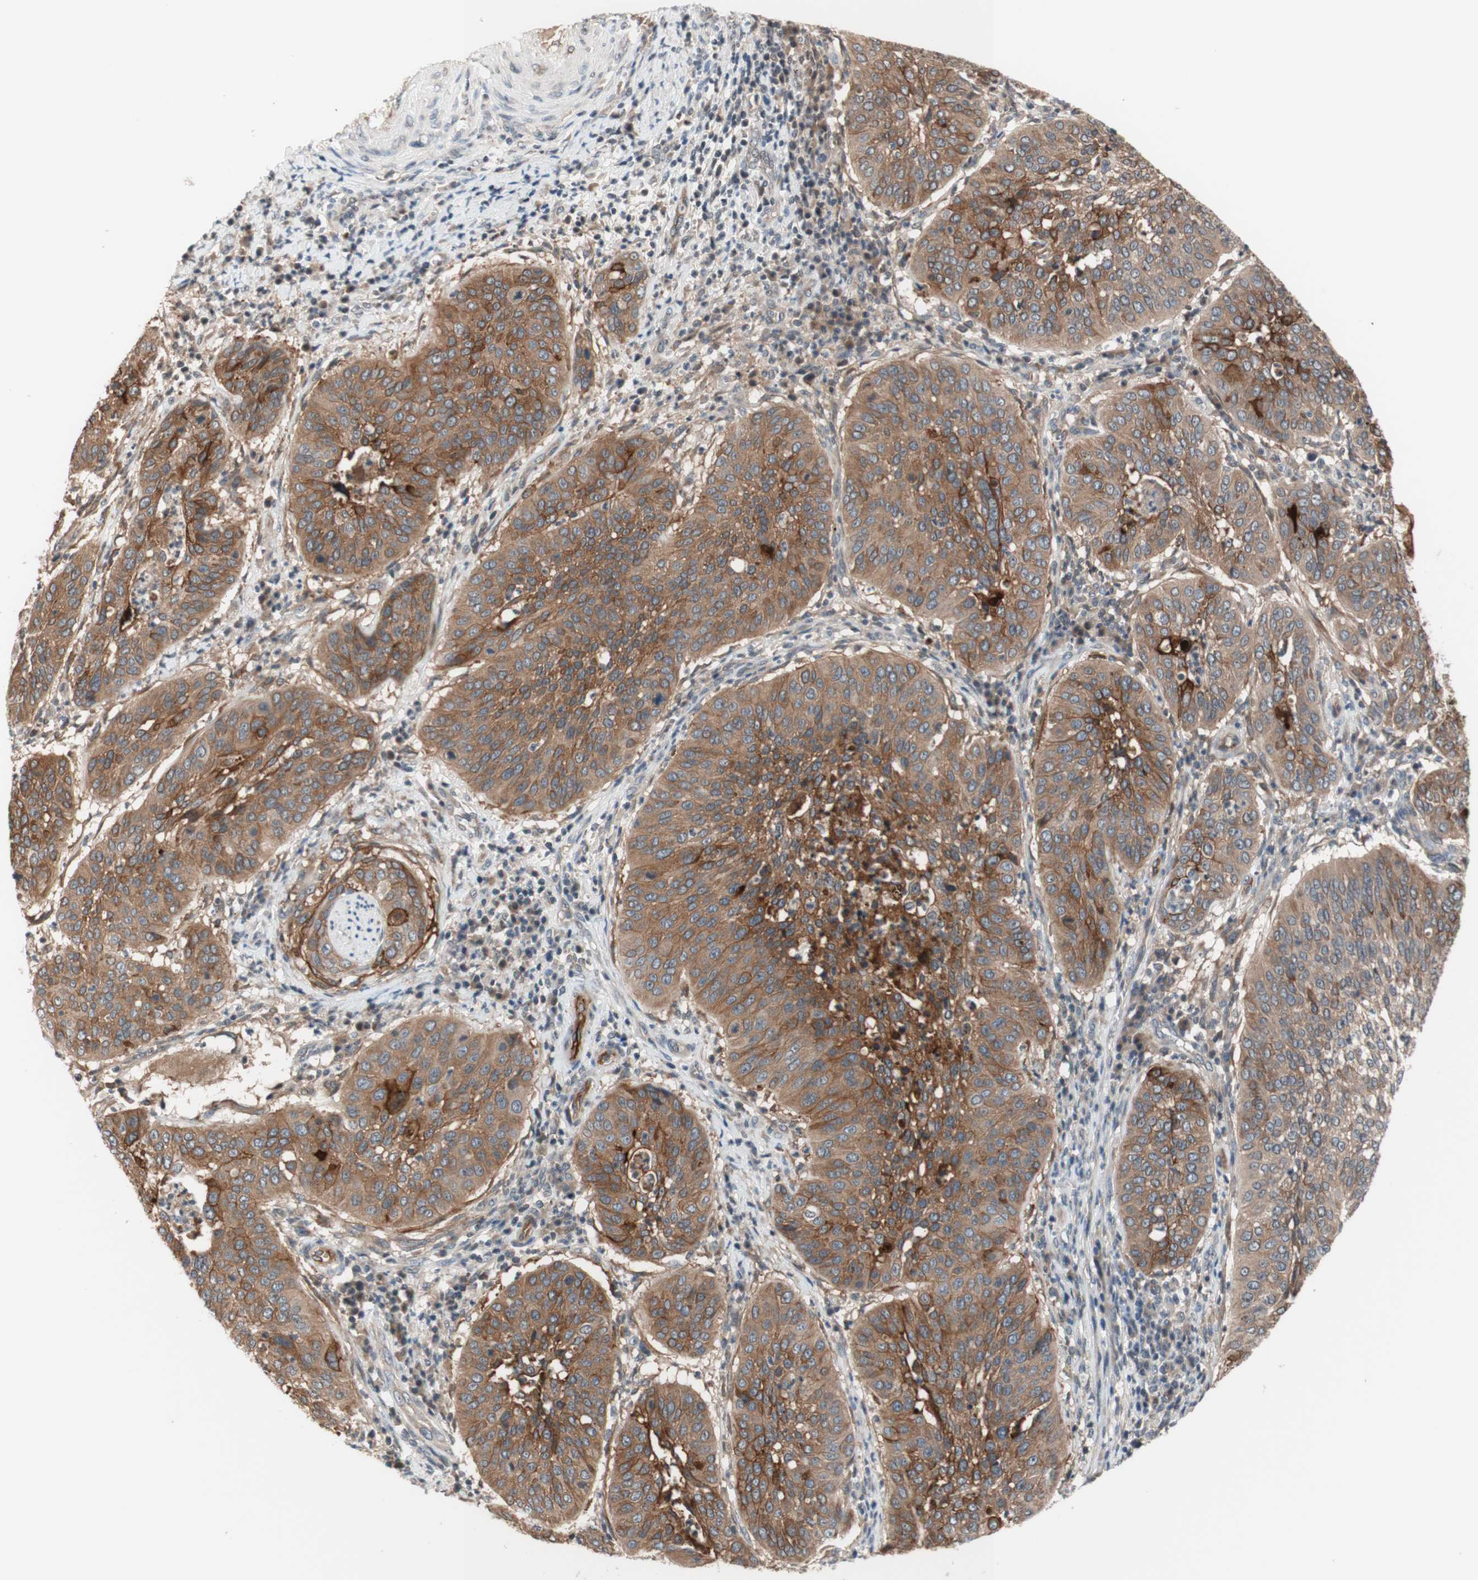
{"staining": {"intensity": "moderate", "quantity": ">75%", "location": "cytoplasmic/membranous"}, "tissue": "cervical cancer", "cell_type": "Tumor cells", "image_type": "cancer", "snomed": [{"axis": "morphology", "description": "Normal tissue, NOS"}, {"axis": "morphology", "description": "Squamous cell carcinoma, NOS"}, {"axis": "topography", "description": "Cervix"}], "caption": "Cervical cancer stained with immunohistochemistry exhibits moderate cytoplasmic/membranous positivity in approximately >75% of tumor cells. (brown staining indicates protein expression, while blue staining denotes nuclei).", "gene": "CD55", "patient": {"sex": "female", "age": 39}}